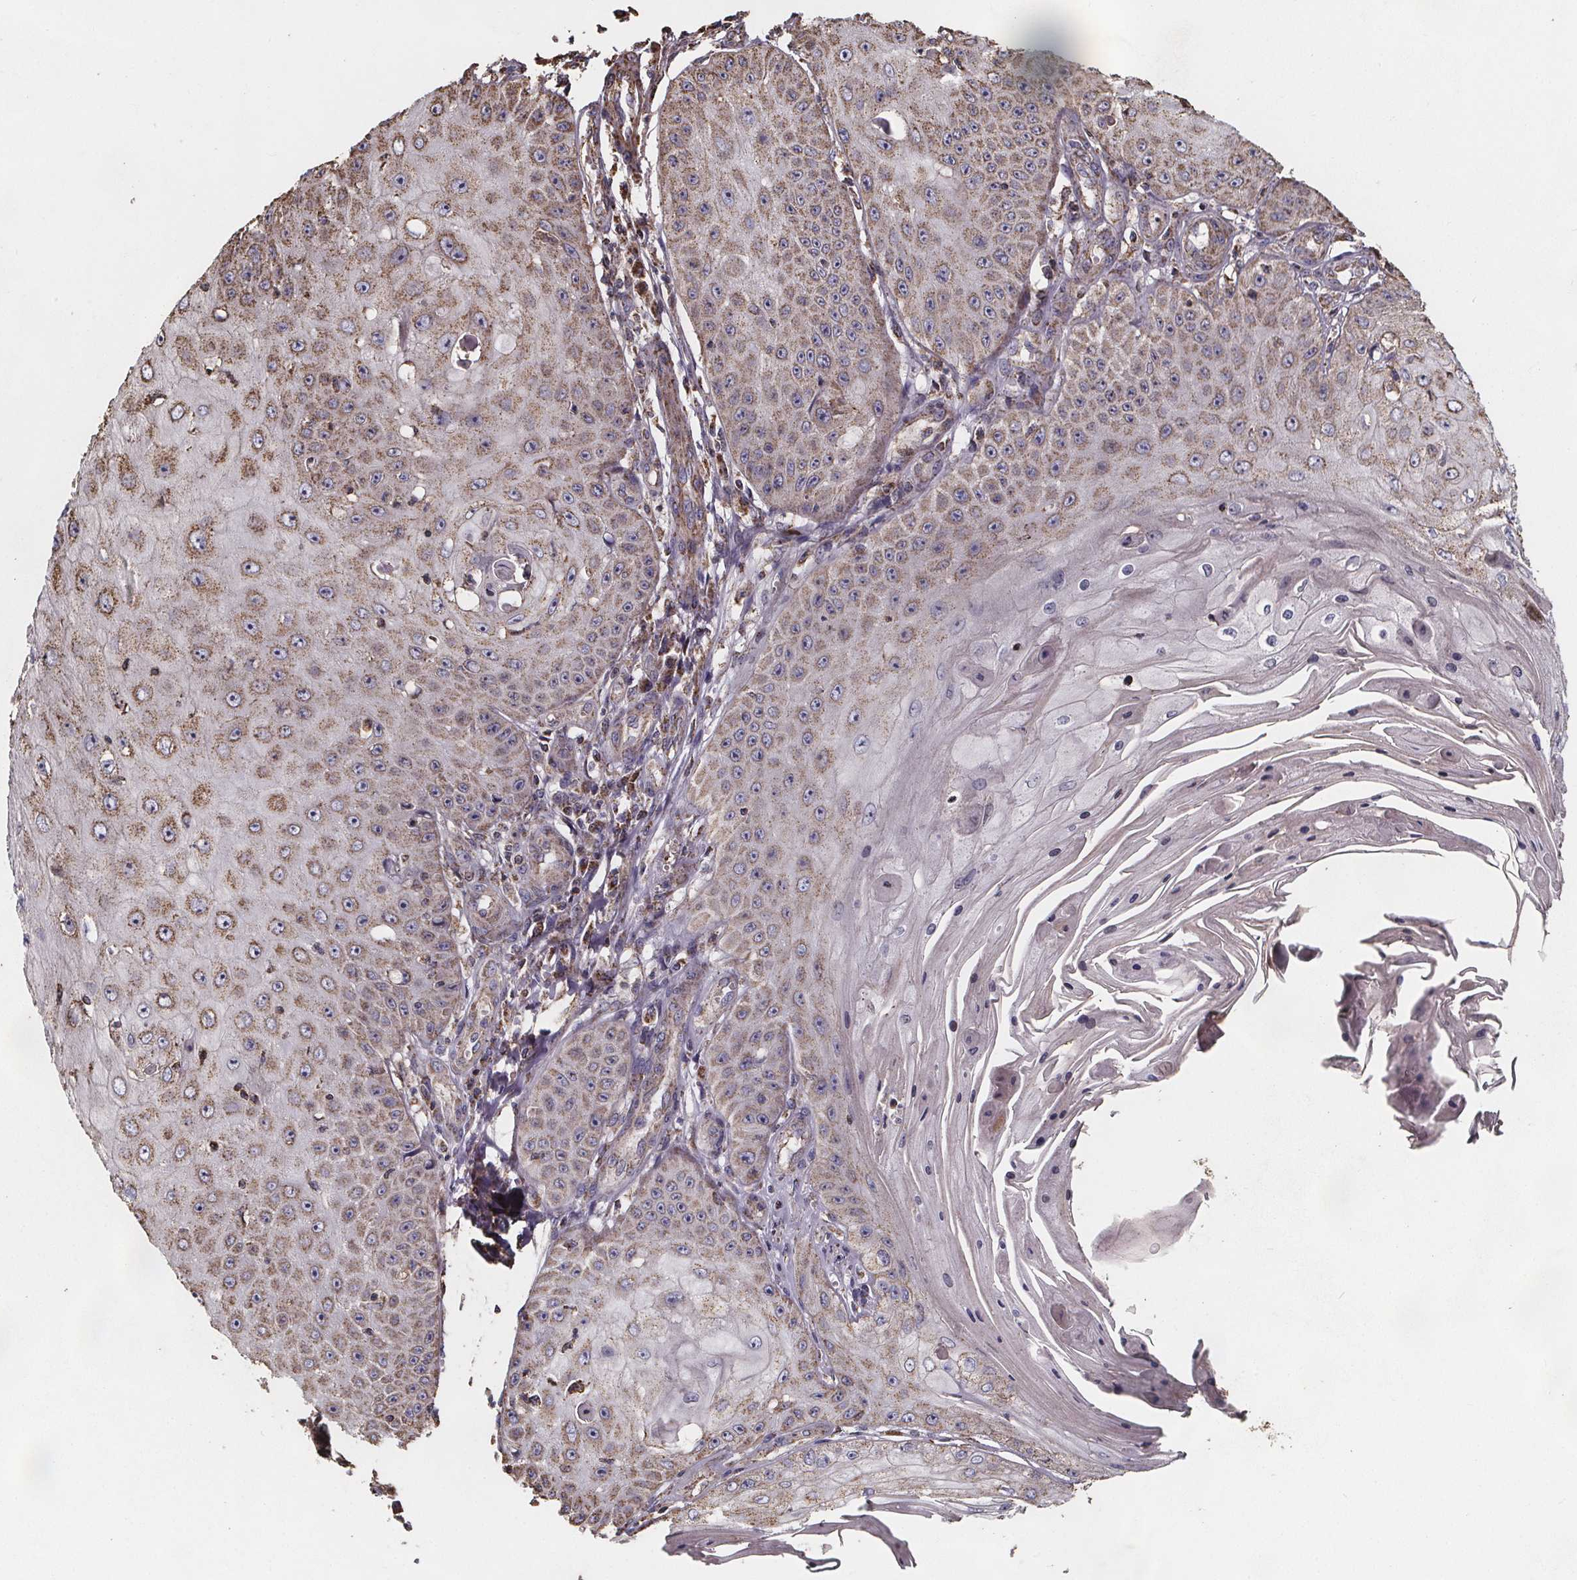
{"staining": {"intensity": "moderate", "quantity": ">75%", "location": "cytoplasmic/membranous"}, "tissue": "skin cancer", "cell_type": "Tumor cells", "image_type": "cancer", "snomed": [{"axis": "morphology", "description": "Squamous cell carcinoma, NOS"}, {"axis": "topography", "description": "Skin"}], "caption": "Protein staining reveals moderate cytoplasmic/membranous staining in about >75% of tumor cells in squamous cell carcinoma (skin).", "gene": "SLC35D2", "patient": {"sex": "male", "age": 70}}